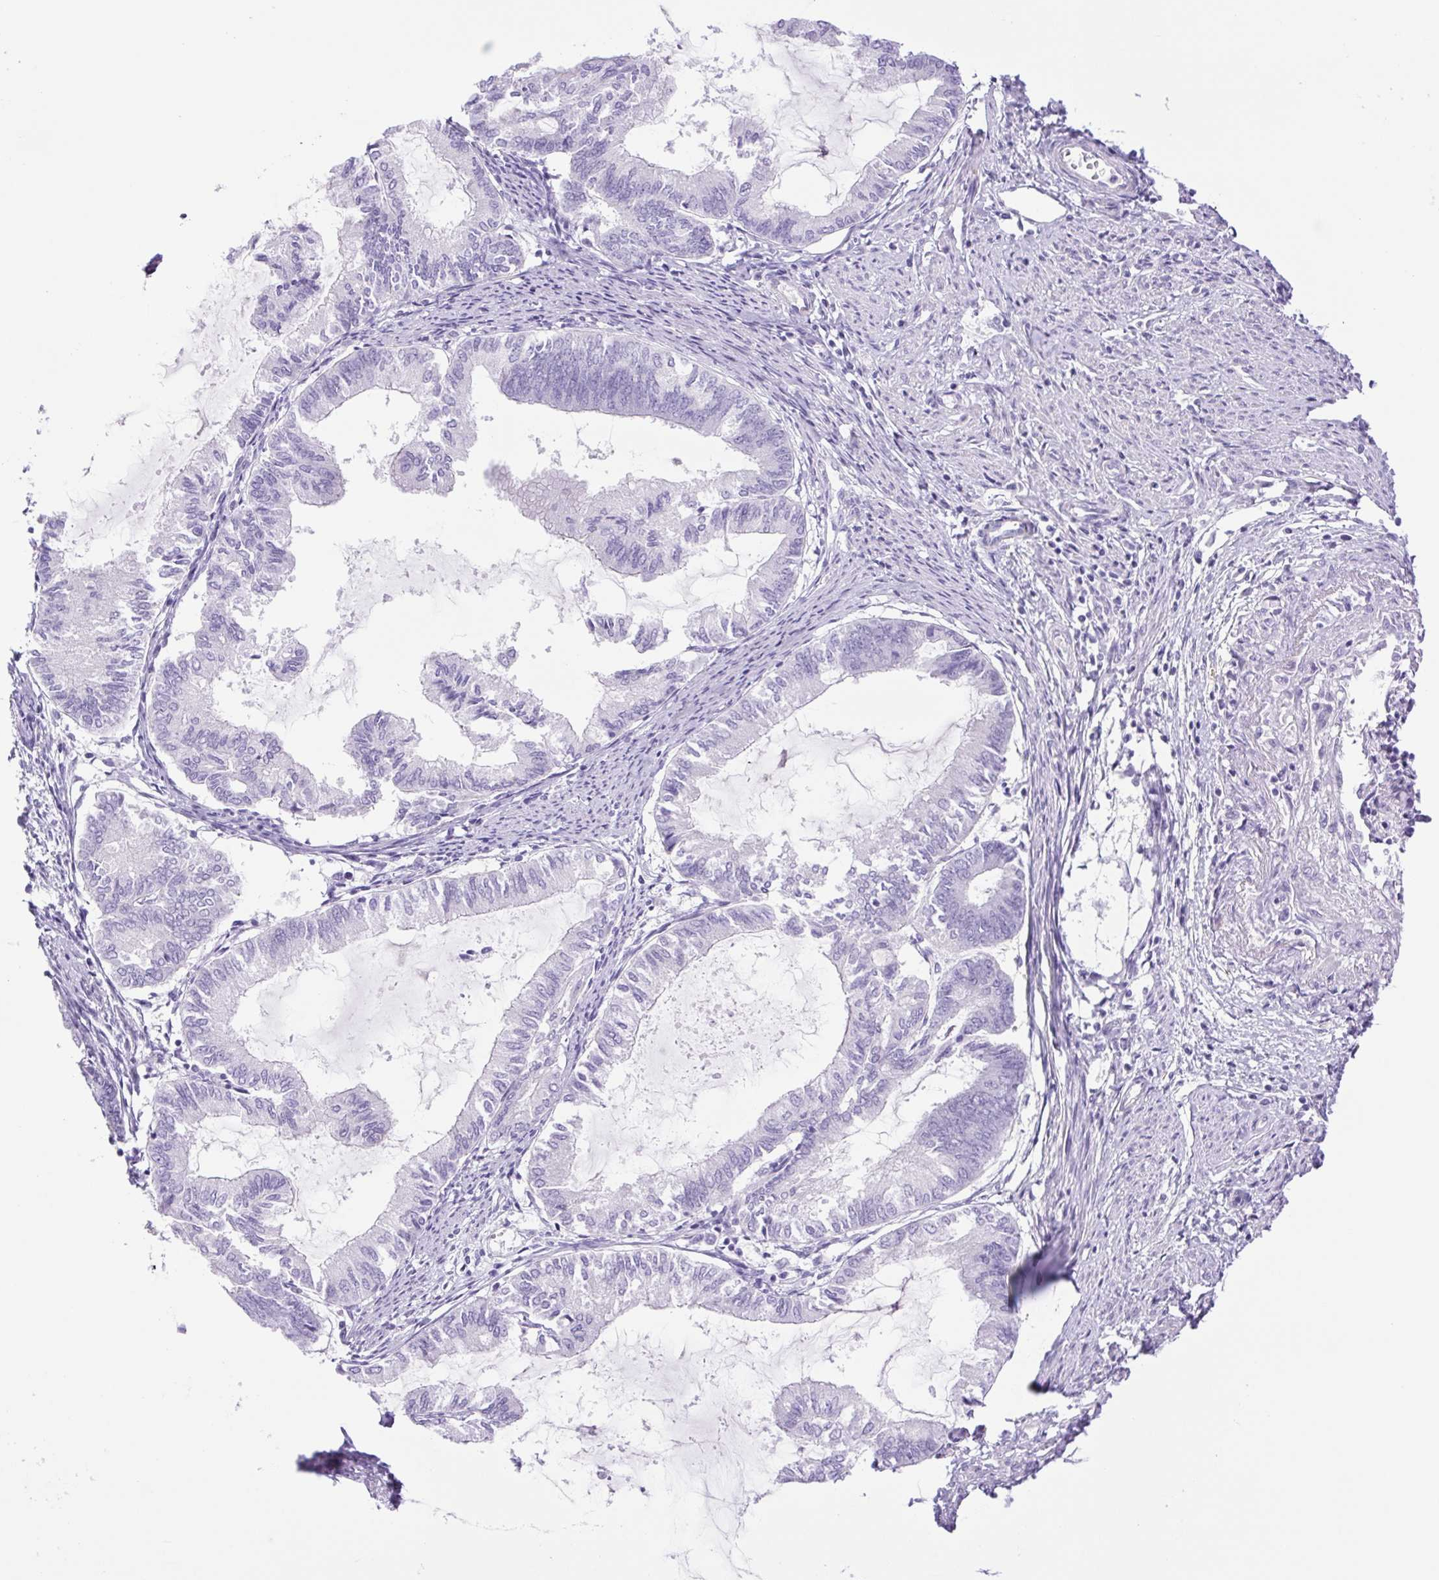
{"staining": {"intensity": "negative", "quantity": "none", "location": "none"}, "tissue": "endometrial cancer", "cell_type": "Tumor cells", "image_type": "cancer", "snomed": [{"axis": "morphology", "description": "Adenocarcinoma, NOS"}, {"axis": "topography", "description": "Endometrium"}], "caption": "Immunohistochemical staining of endometrial cancer (adenocarcinoma) displays no significant positivity in tumor cells.", "gene": "CDSN", "patient": {"sex": "female", "age": 86}}